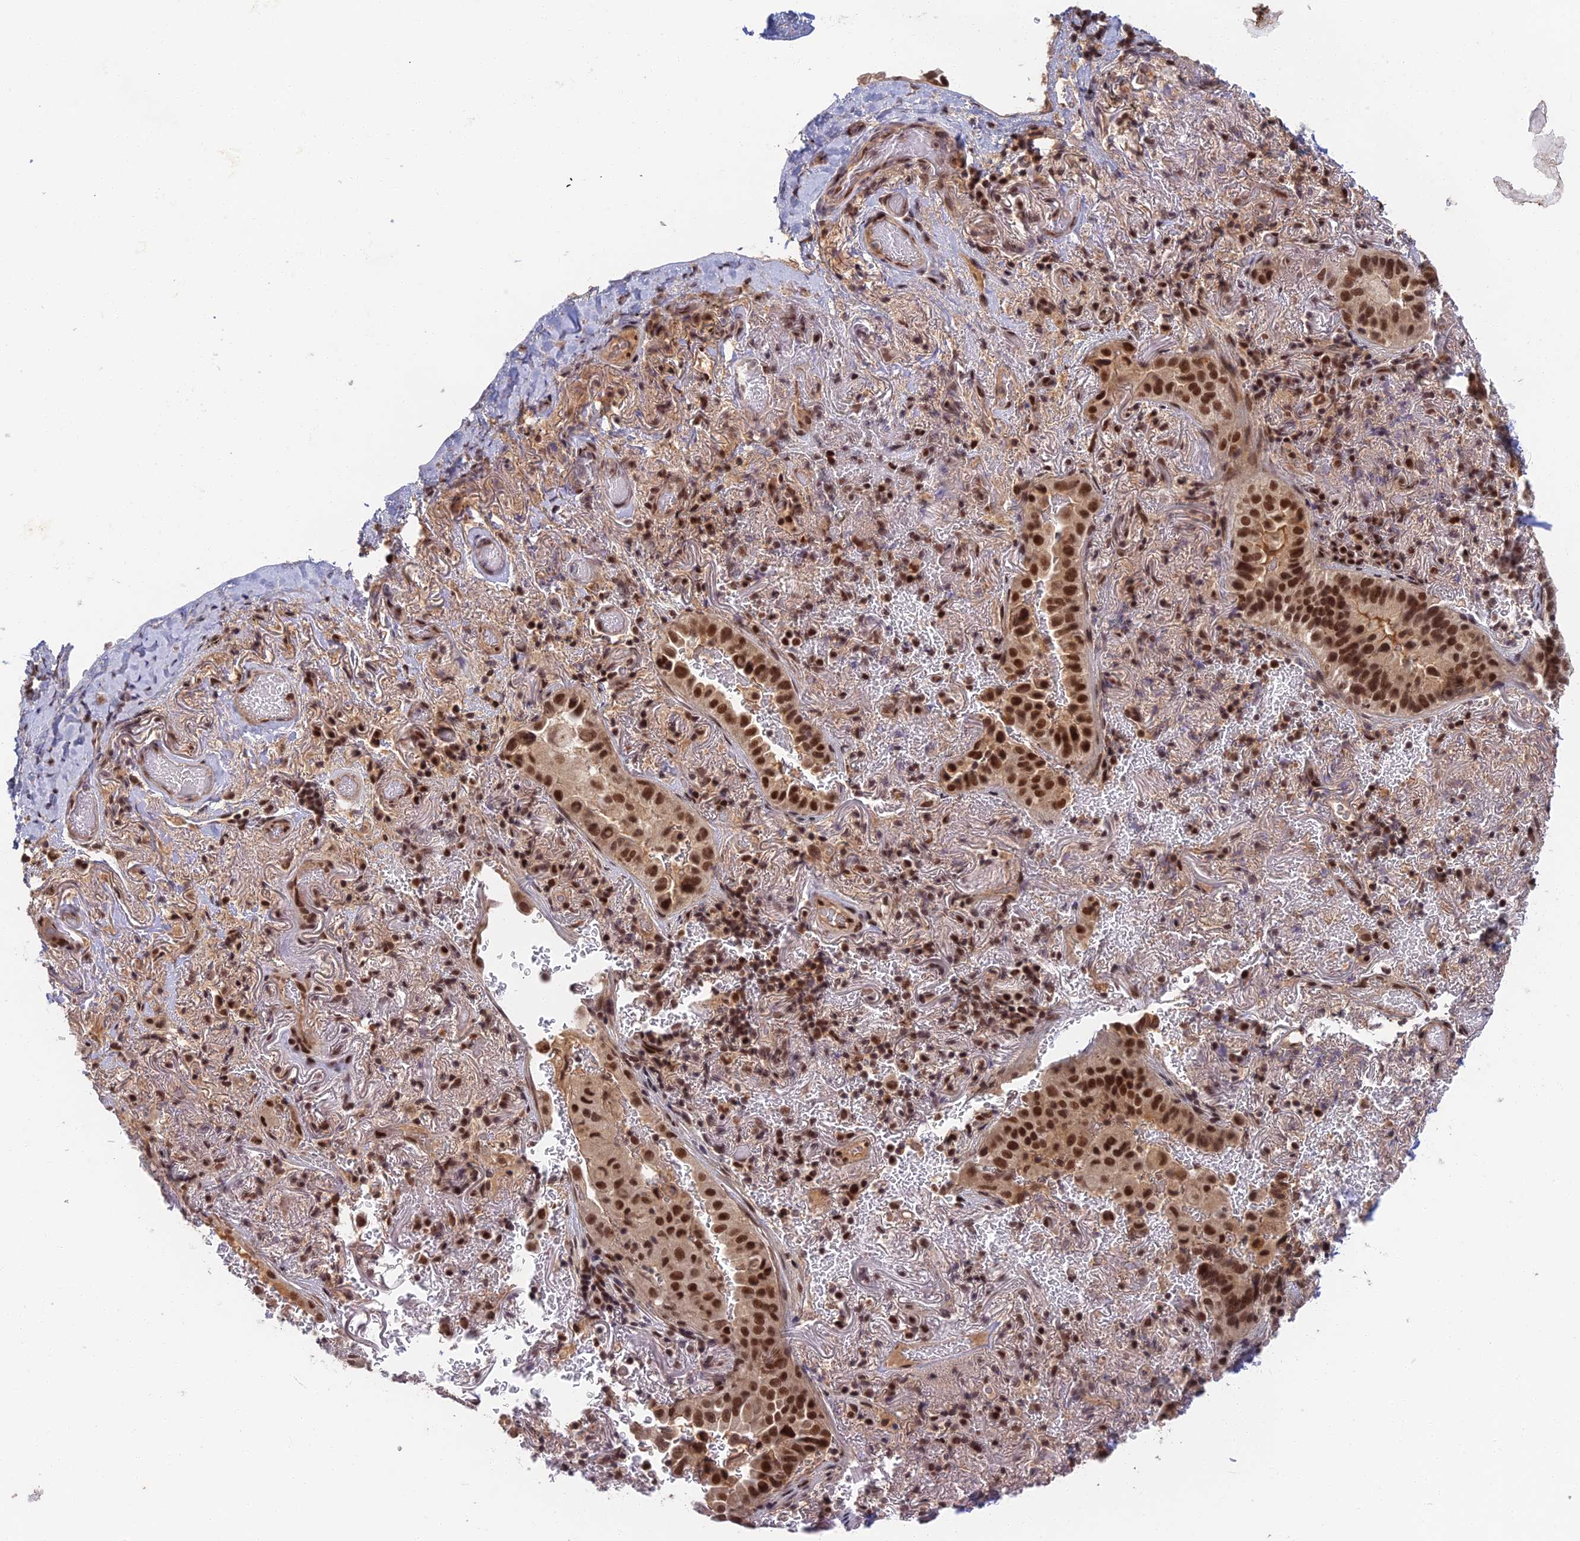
{"staining": {"intensity": "strong", "quantity": ">75%", "location": "cytoplasmic/membranous,nuclear"}, "tissue": "lung cancer", "cell_type": "Tumor cells", "image_type": "cancer", "snomed": [{"axis": "morphology", "description": "Adenocarcinoma, NOS"}, {"axis": "topography", "description": "Lung"}], "caption": "Protein analysis of lung cancer (adenocarcinoma) tissue shows strong cytoplasmic/membranous and nuclear positivity in approximately >75% of tumor cells.", "gene": "TCEA2", "patient": {"sex": "female", "age": 69}}